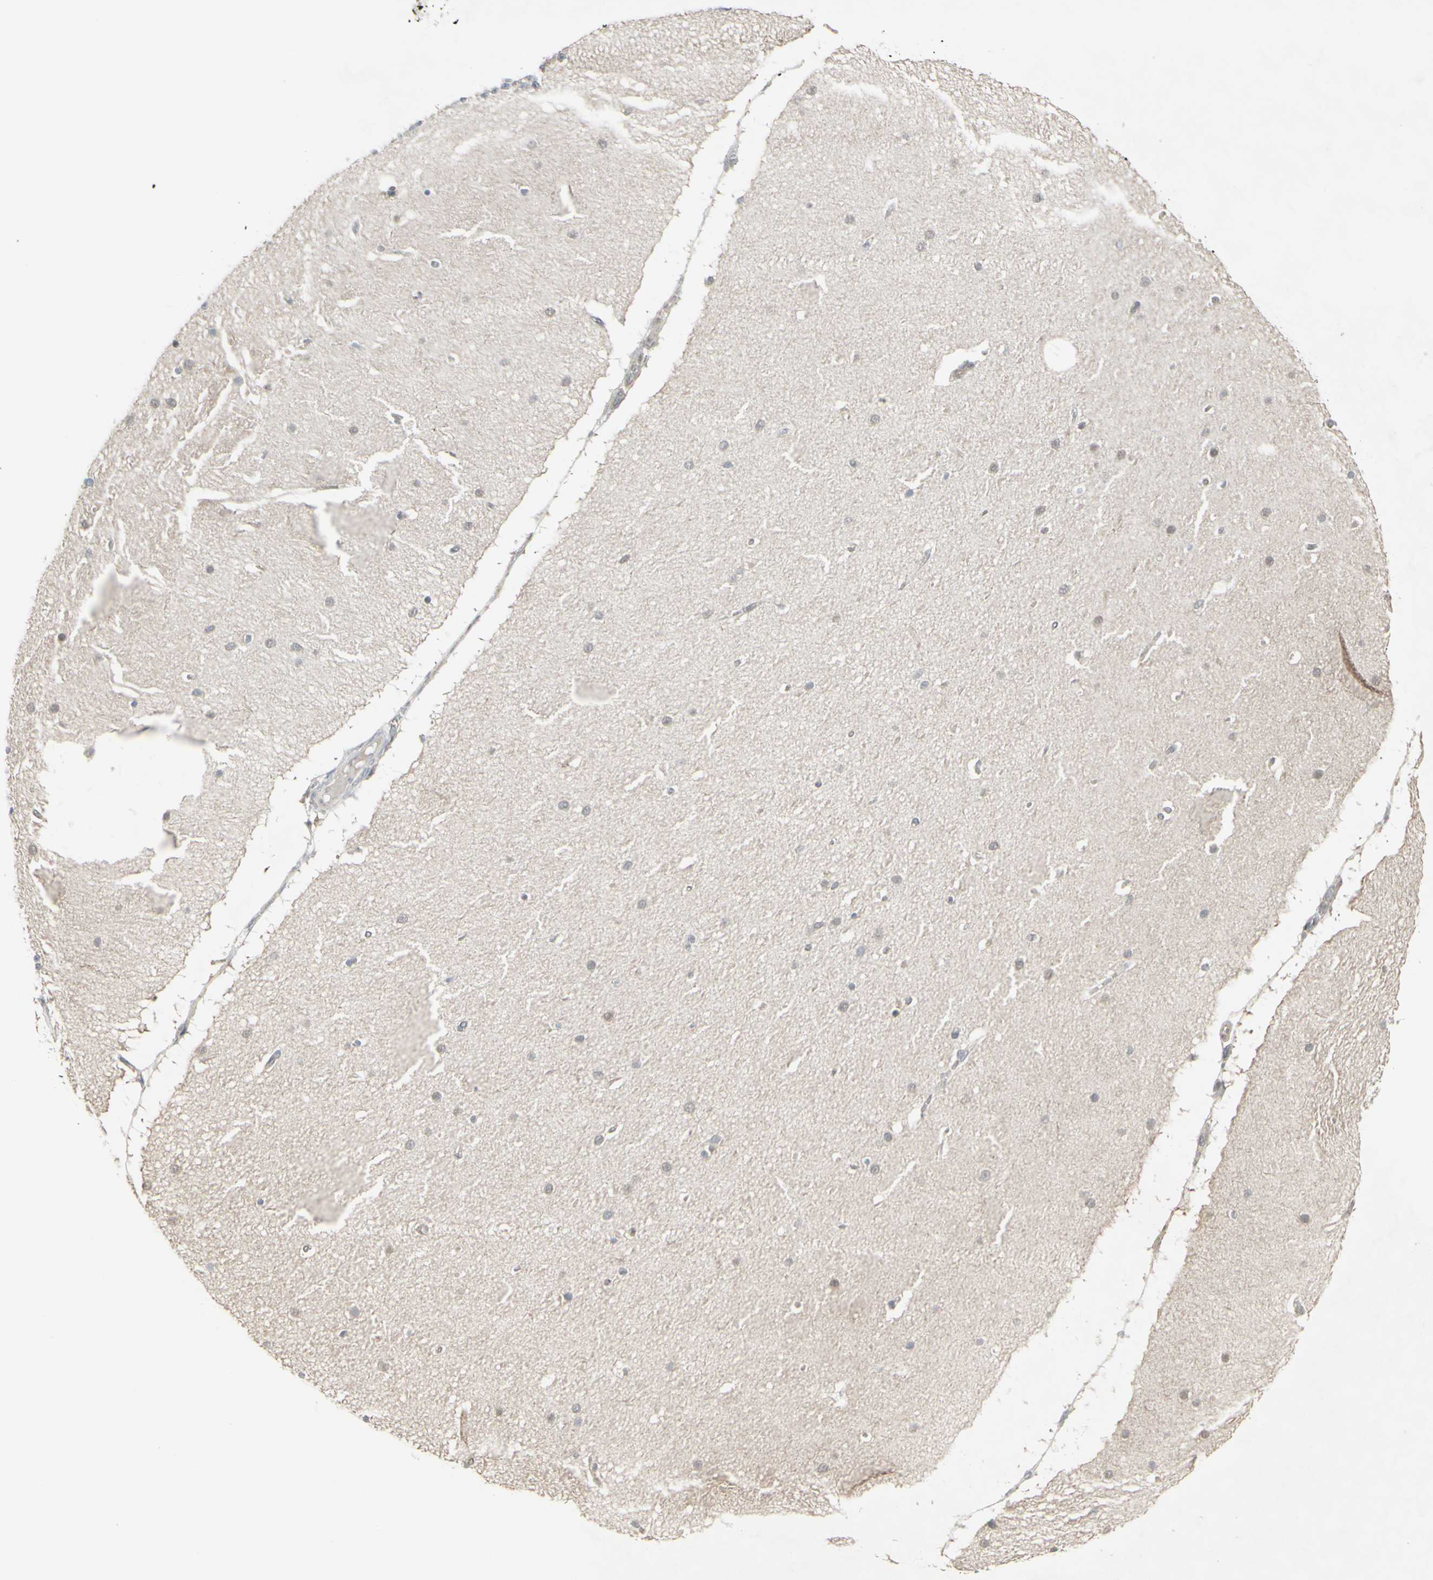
{"staining": {"intensity": "negative", "quantity": "none", "location": "none"}, "tissue": "cerebellum", "cell_type": "Cells in granular layer", "image_type": "normal", "snomed": [{"axis": "morphology", "description": "Normal tissue, NOS"}, {"axis": "topography", "description": "Cerebellum"}], "caption": "Protein analysis of normal cerebellum exhibits no significant staining in cells in granular layer. (DAB (3,3'-diaminobenzidine) immunohistochemistry with hematoxylin counter stain).", "gene": "CD33", "patient": {"sex": "female", "age": 54}}